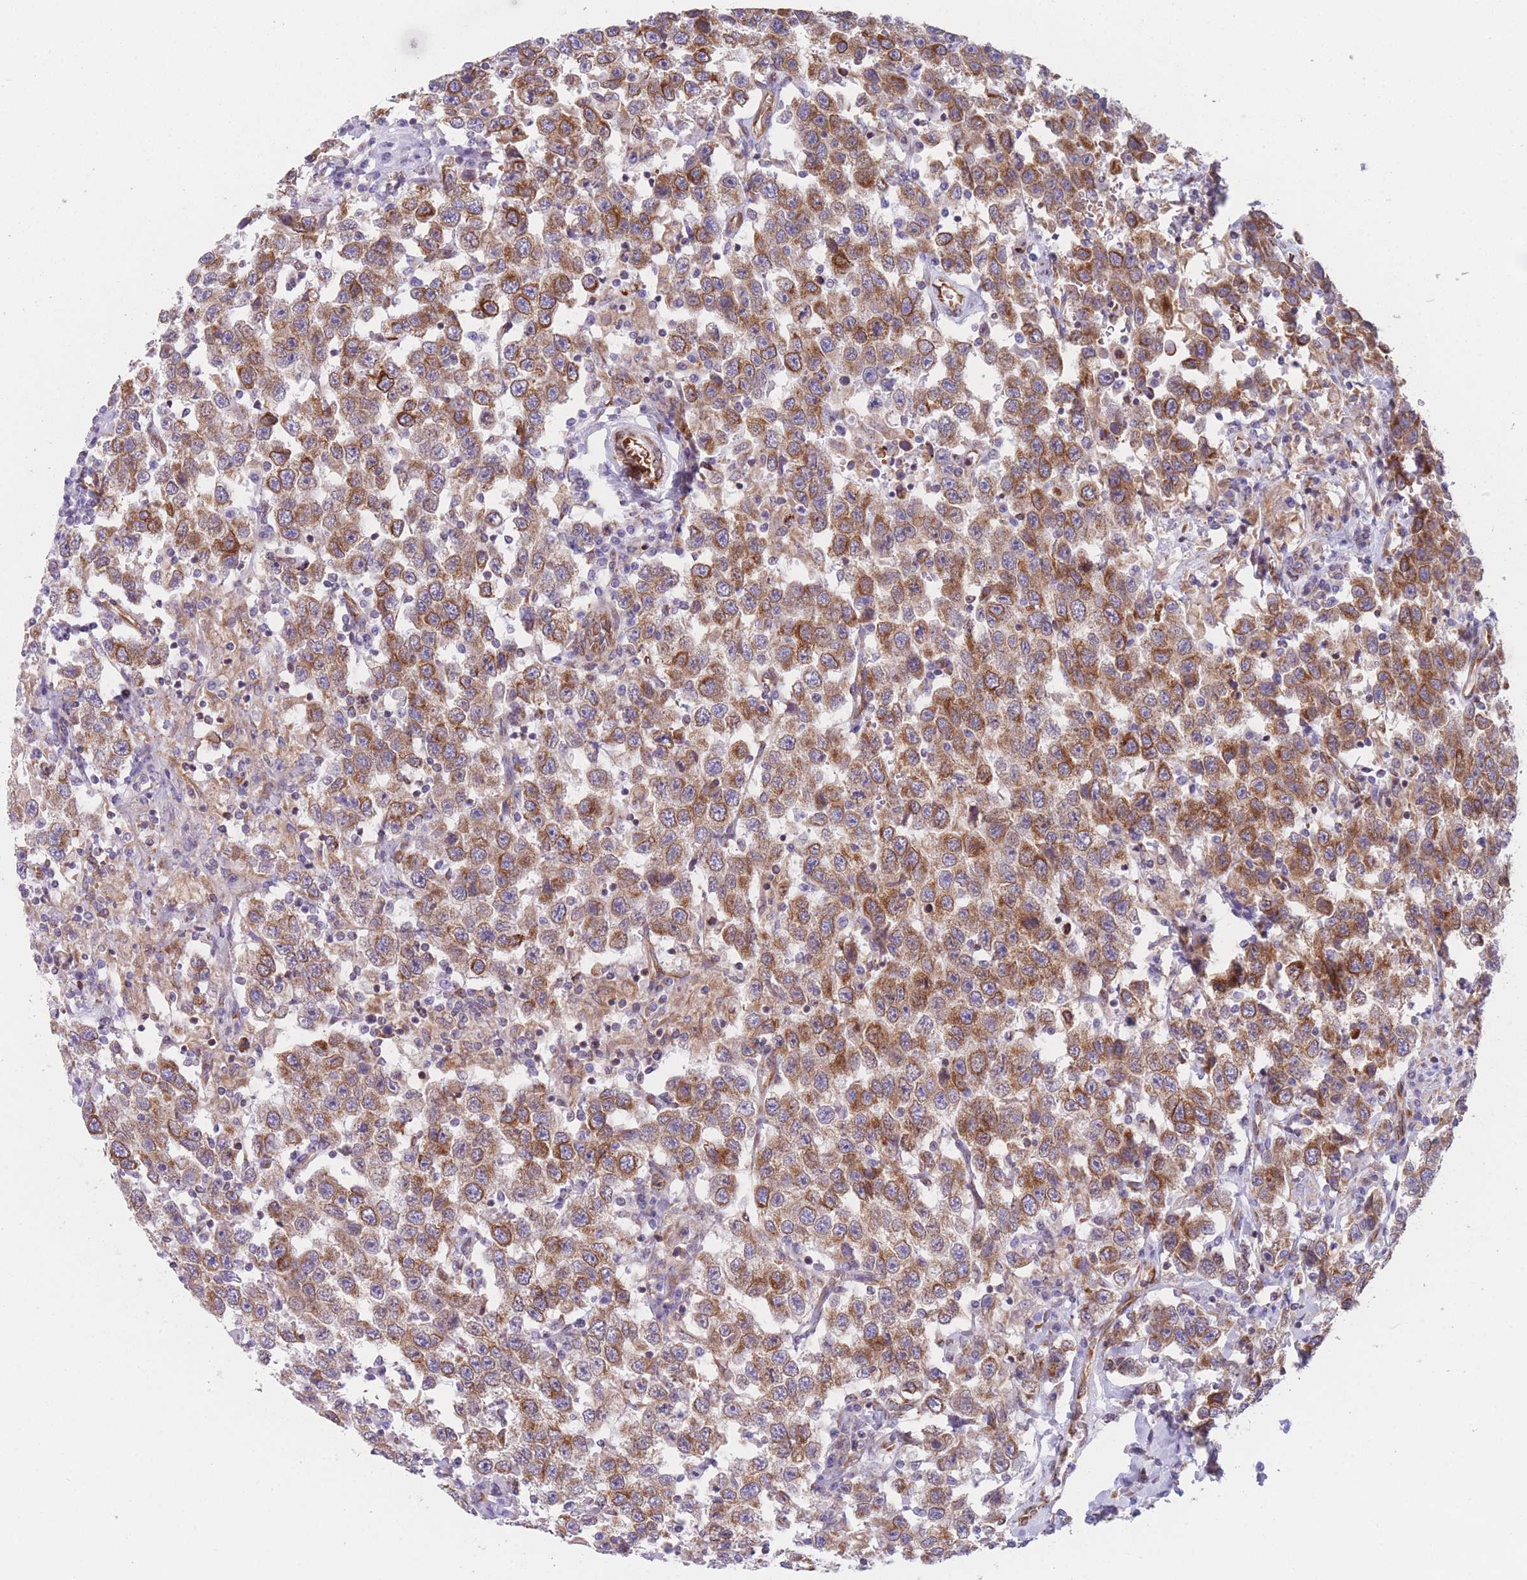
{"staining": {"intensity": "moderate", "quantity": ">75%", "location": "cytoplasmic/membranous,nuclear"}, "tissue": "testis cancer", "cell_type": "Tumor cells", "image_type": "cancer", "snomed": [{"axis": "morphology", "description": "Seminoma, NOS"}, {"axis": "topography", "description": "Testis"}], "caption": "IHC staining of testis cancer, which exhibits medium levels of moderate cytoplasmic/membranous and nuclear positivity in about >75% of tumor cells indicating moderate cytoplasmic/membranous and nuclear protein staining. The staining was performed using DAB (brown) for protein detection and nuclei were counterstained in hematoxylin (blue).", "gene": "AK9", "patient": {"sex": "male", "age": 41}}